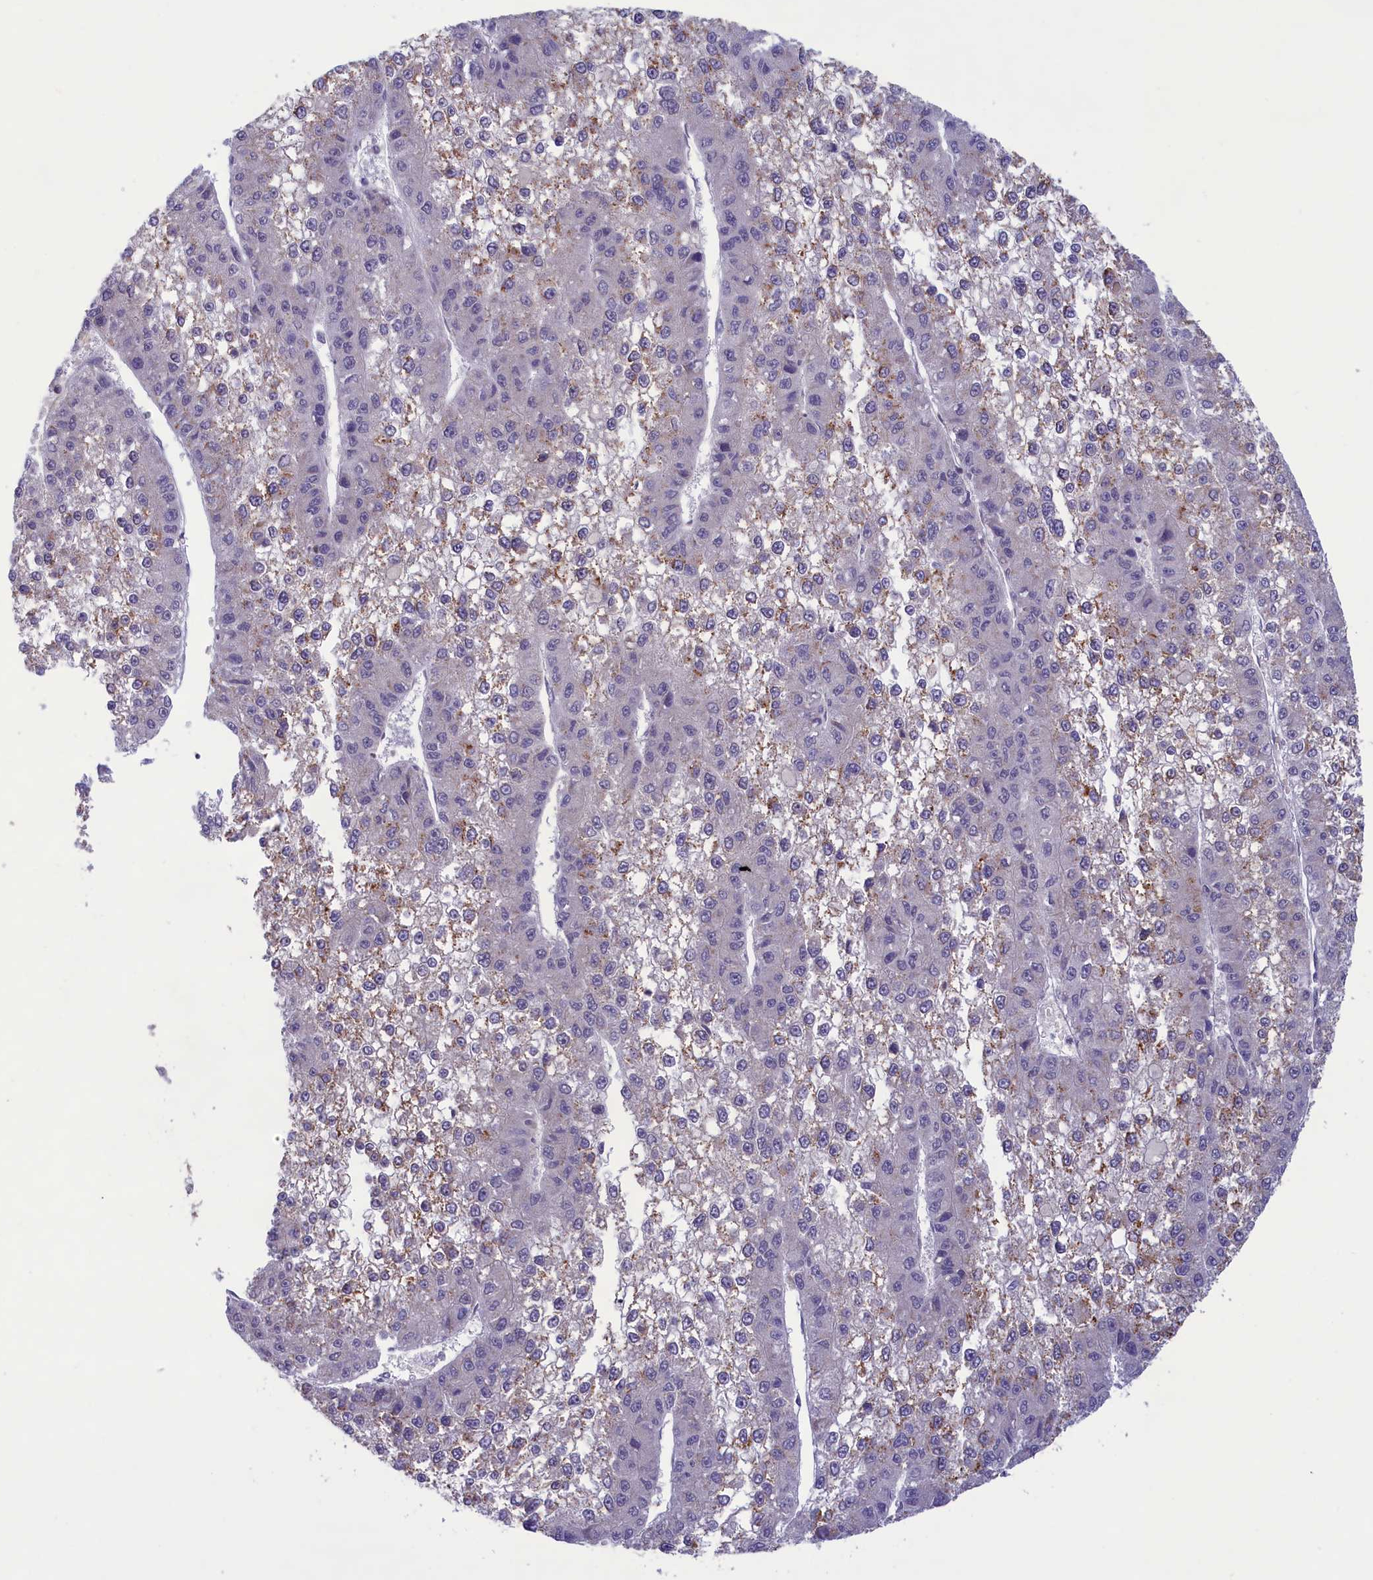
{"staining": {"intensity": "negative", "quantity": "none", "location": "none"}, "tissue": "liver cancer", "cell_type": "Tumor cells", "image_type": "cancer", "snomed": [{"axis": "morphology", "description": "Carcinoma, Hepatocellular, NOS"}, {"axis": "topography", "description": "Liver"}], "caption": "DAB (3,3'-diaminobenzidine) immunohistochemical staining of human liver hepatocellular carcinoma shows no significant staining in tumor cells.", "gene": "CORO2A", "patient": {"sex": "female", "age": 73}}